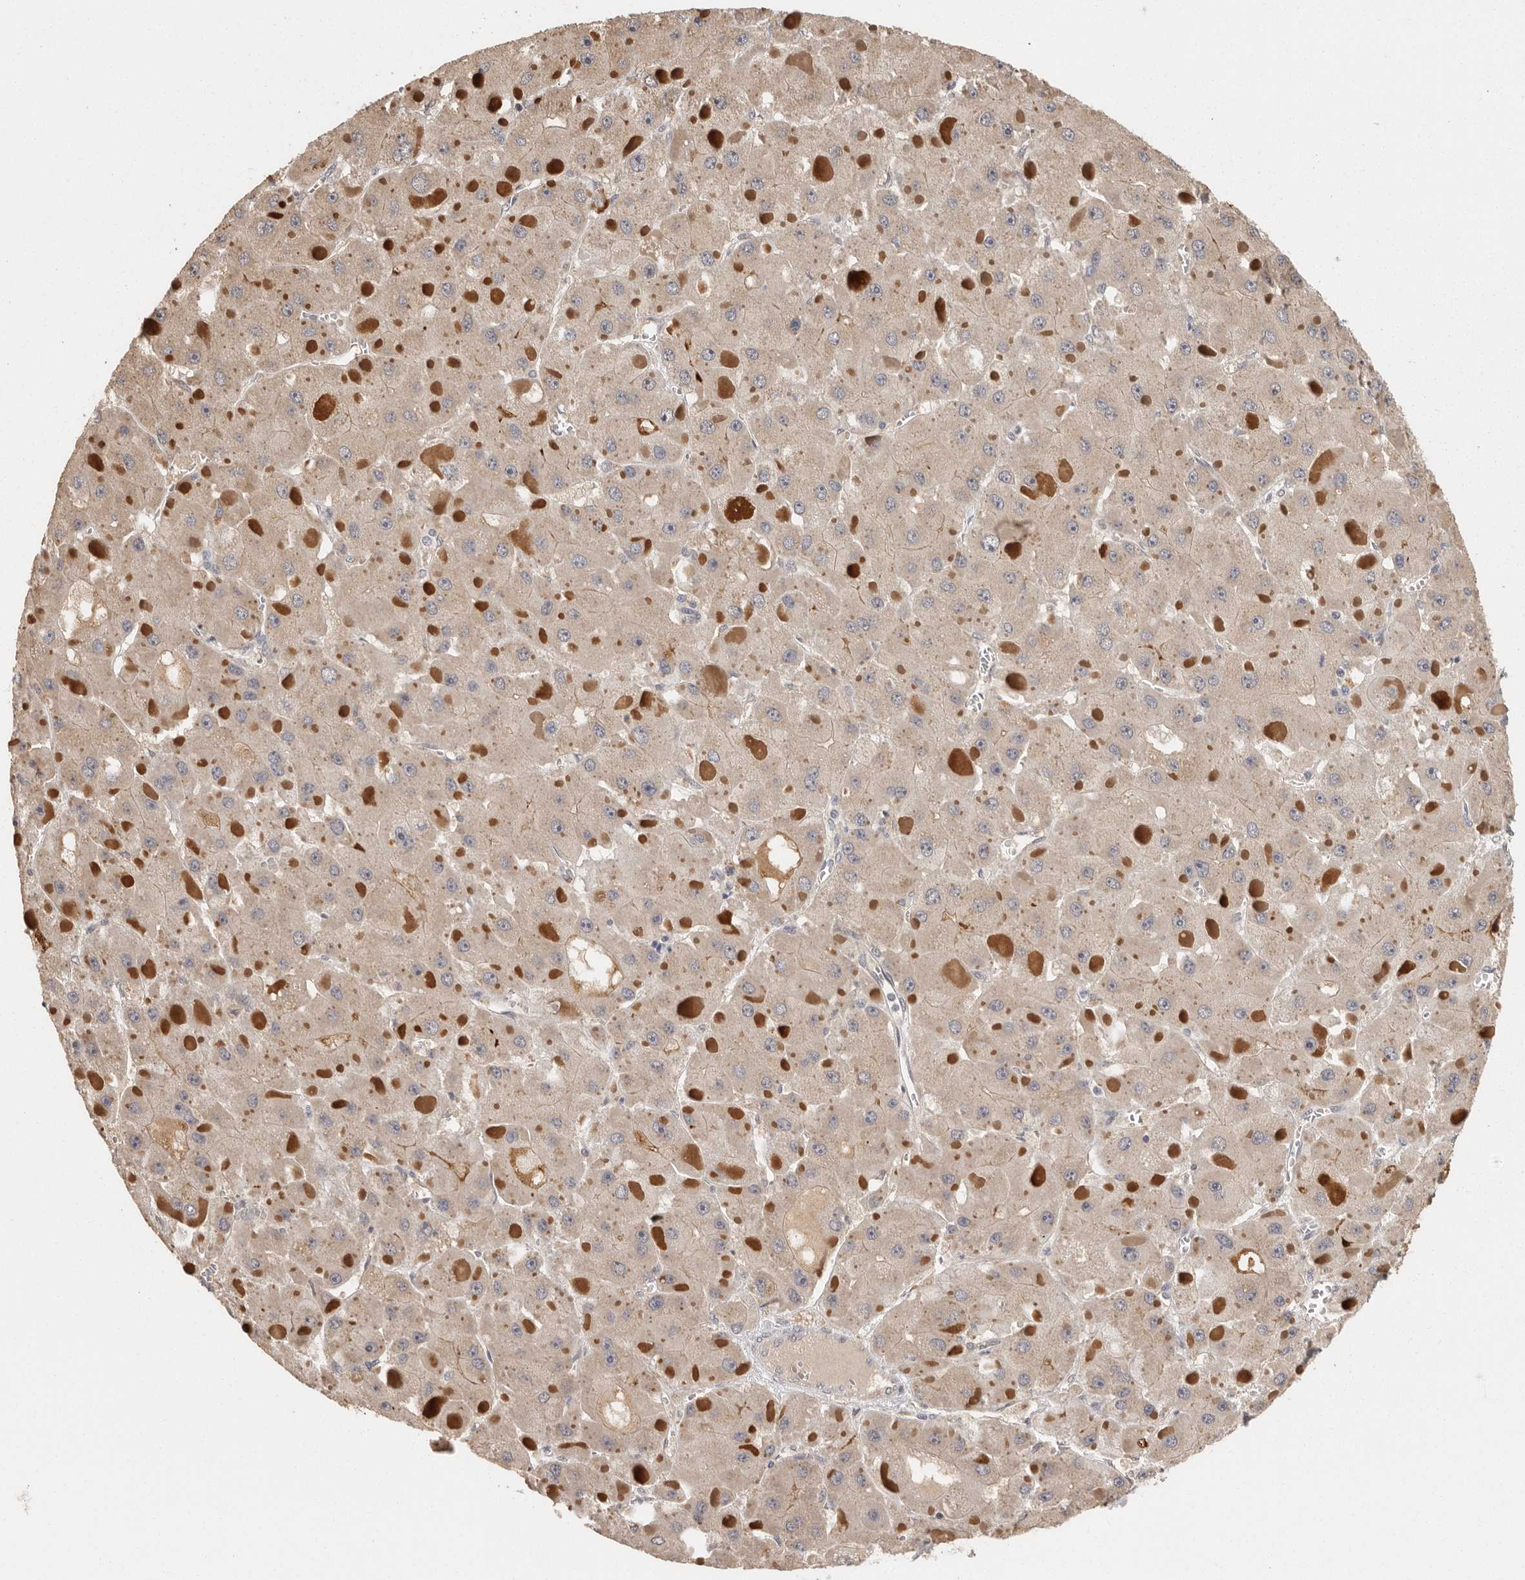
{"staining": {"intensity": "weak", "quantity": ">75%", "location": "cytoplasmic/membranous"}, "tissue": "liver cancer", "cell_type": "Tumor cells", "image_type": "cancer", "snomed": [{"axis": "morphology", "description": "Carcinoma, Hepatocellular, NOS"}, {"axis": "topography", "description": "Liver"}], "caption": "This is a histology image of immunohistochemistry staining of liver cancer, which shows weak staining in the cytoplasmic/membranous of tumor cells.", "gene": "BAIAP2", "patient": {"sex": "female", "age": 73}}